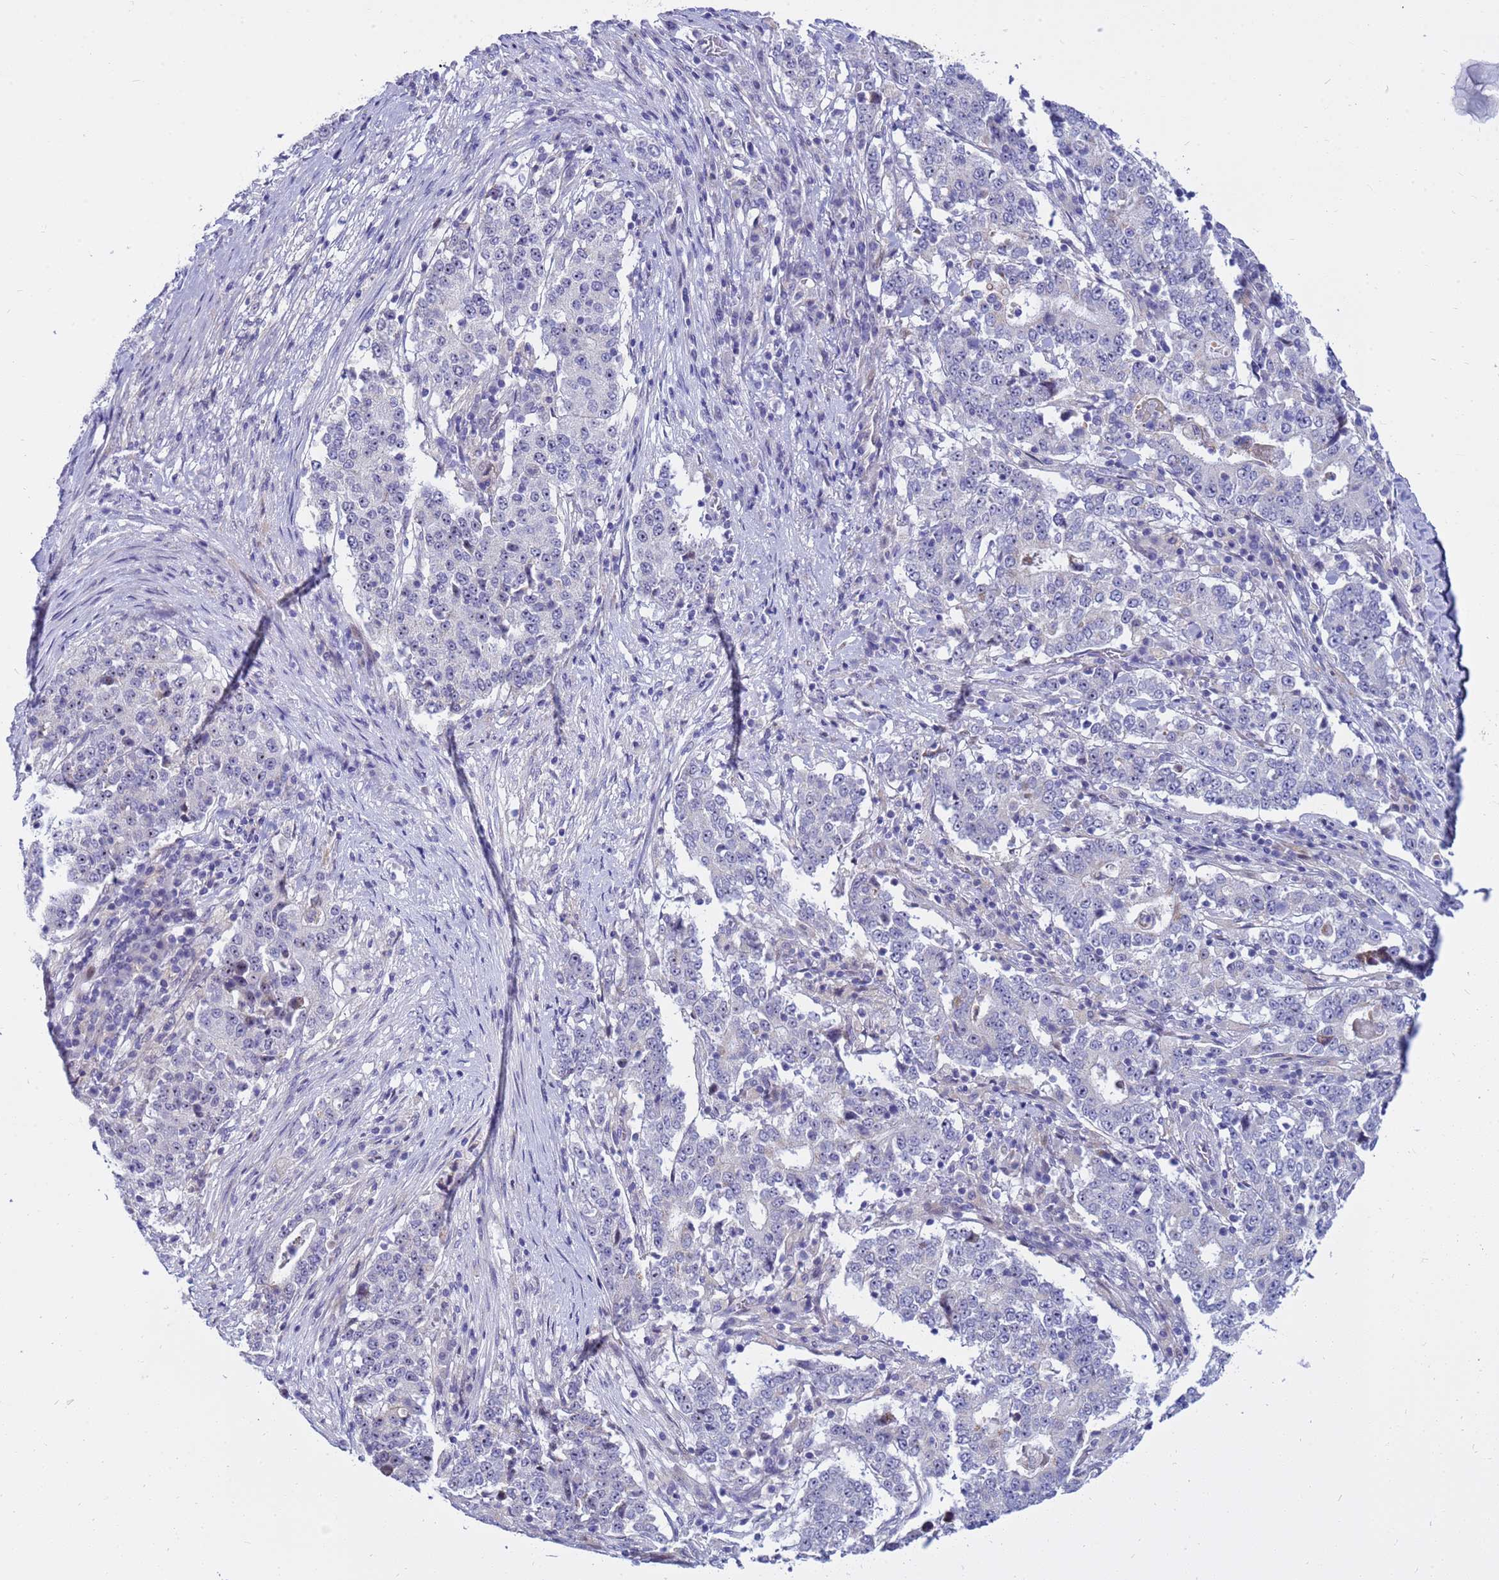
{"staining": {"intensity": "negative", "quantity": "none", "location": "none"}, "tissue": "stomach cancer", "cell_type": "Tumor cells", "image_type": "cancer", "snomed": [{"axis": "morphology", "description": "Adenocarcinoma, NOS"}, {"axis": "topography", "description": "Stomach"}], "caption": "A histopathology image of human stomach cancer is negative for staining in tumor cells.", "gene": "LRATD1", "patient": {"sex": "male", "age": 59}}